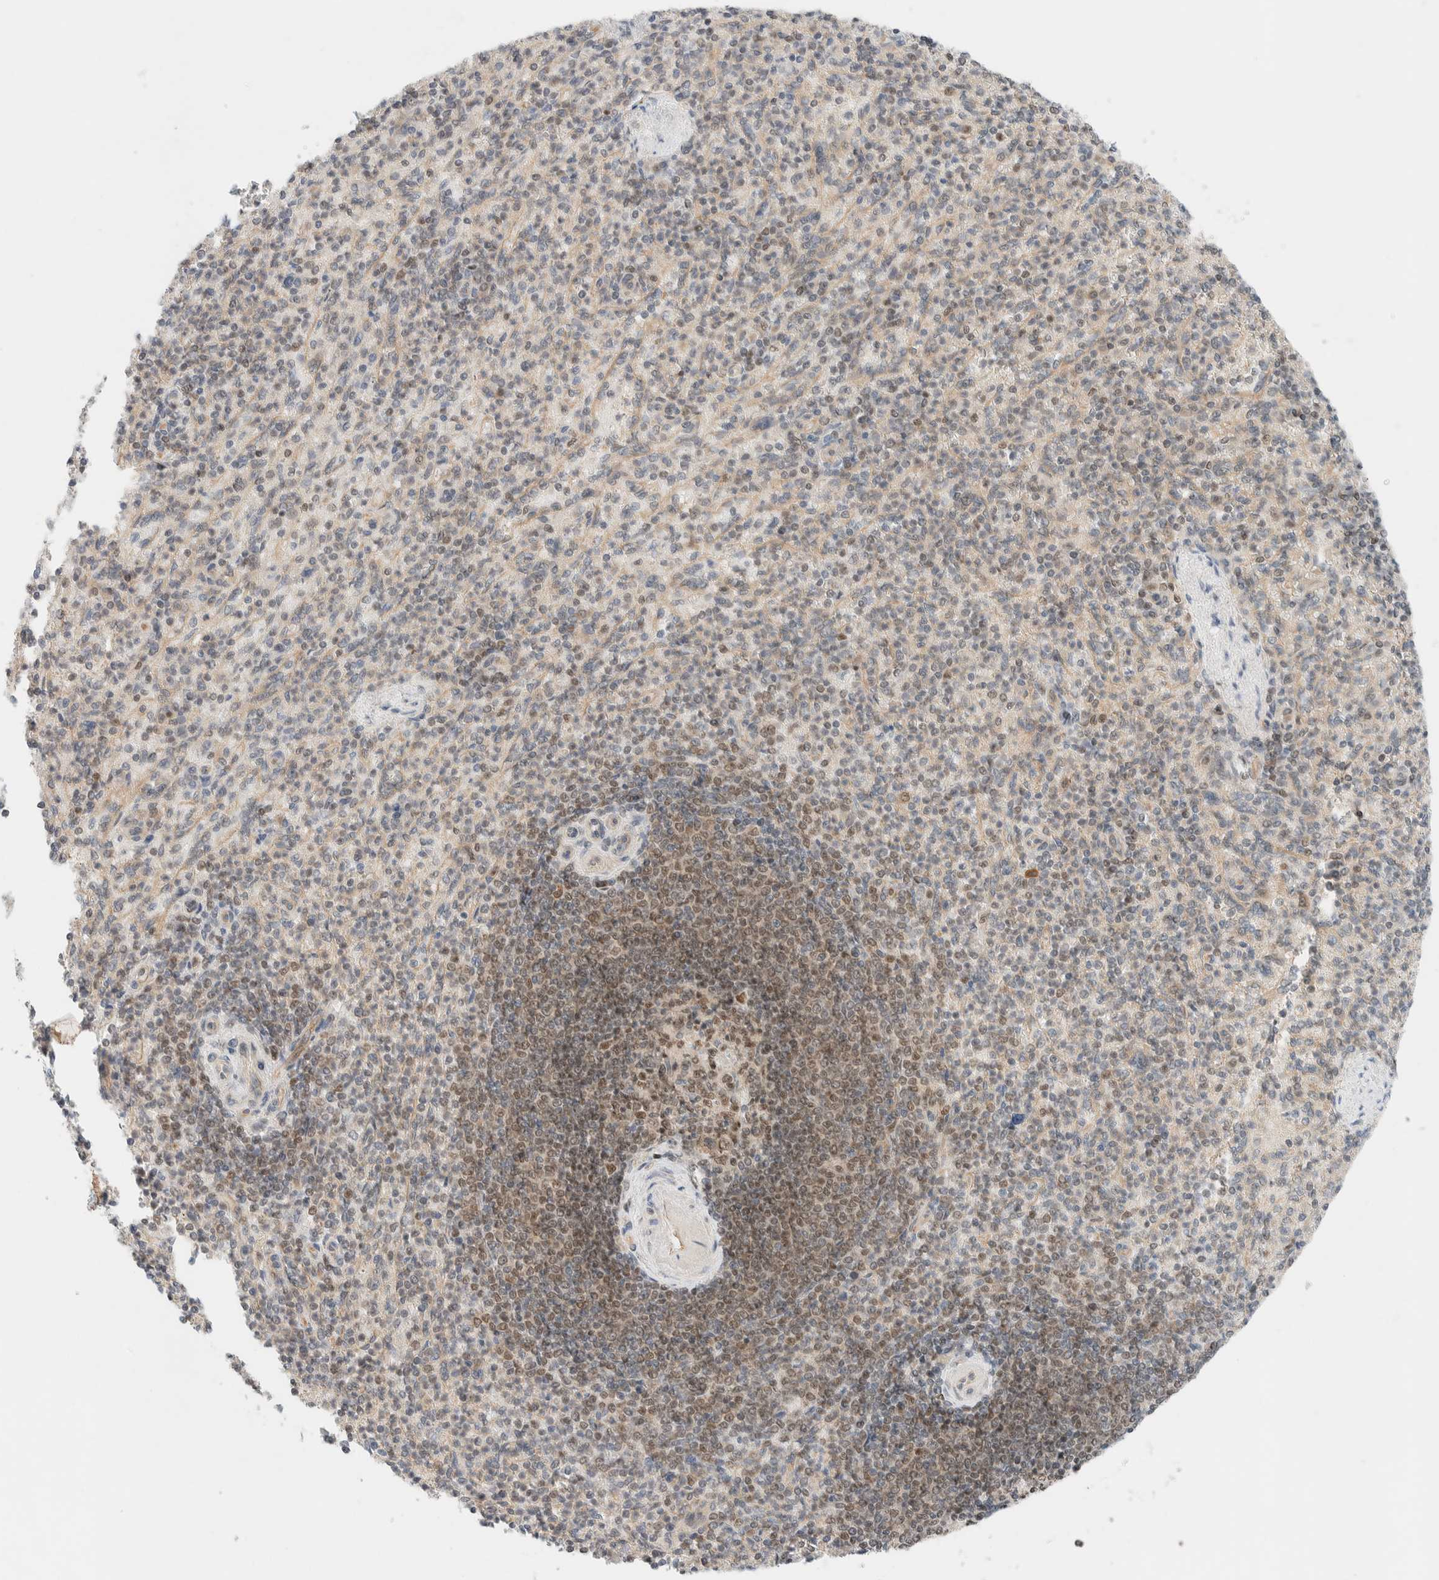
{"staining": {"intensity": "weak", "quantity": "<25%", "location": "nuclear"}, "tissue": "spleen", "cell_type": "Cells in red pulp", "image_type": "normal", "snomed": [{"axis": "morphology", "description": "Normal tissue, NOS"}, {"axis": "topography", "description": "Spleen"}], "caption": "IHC image of unremarkable spleen: human spleen stained with DAB shows no significant protein staining in cells in red pulp. Brightfield microscopy of immunohistochemistry (IHC) stained with DAB (brown) and hematoxylin (blue), captured at high magnification.", "gene": "C8orf76", "patient": {"sex": "female", "age": 74}}